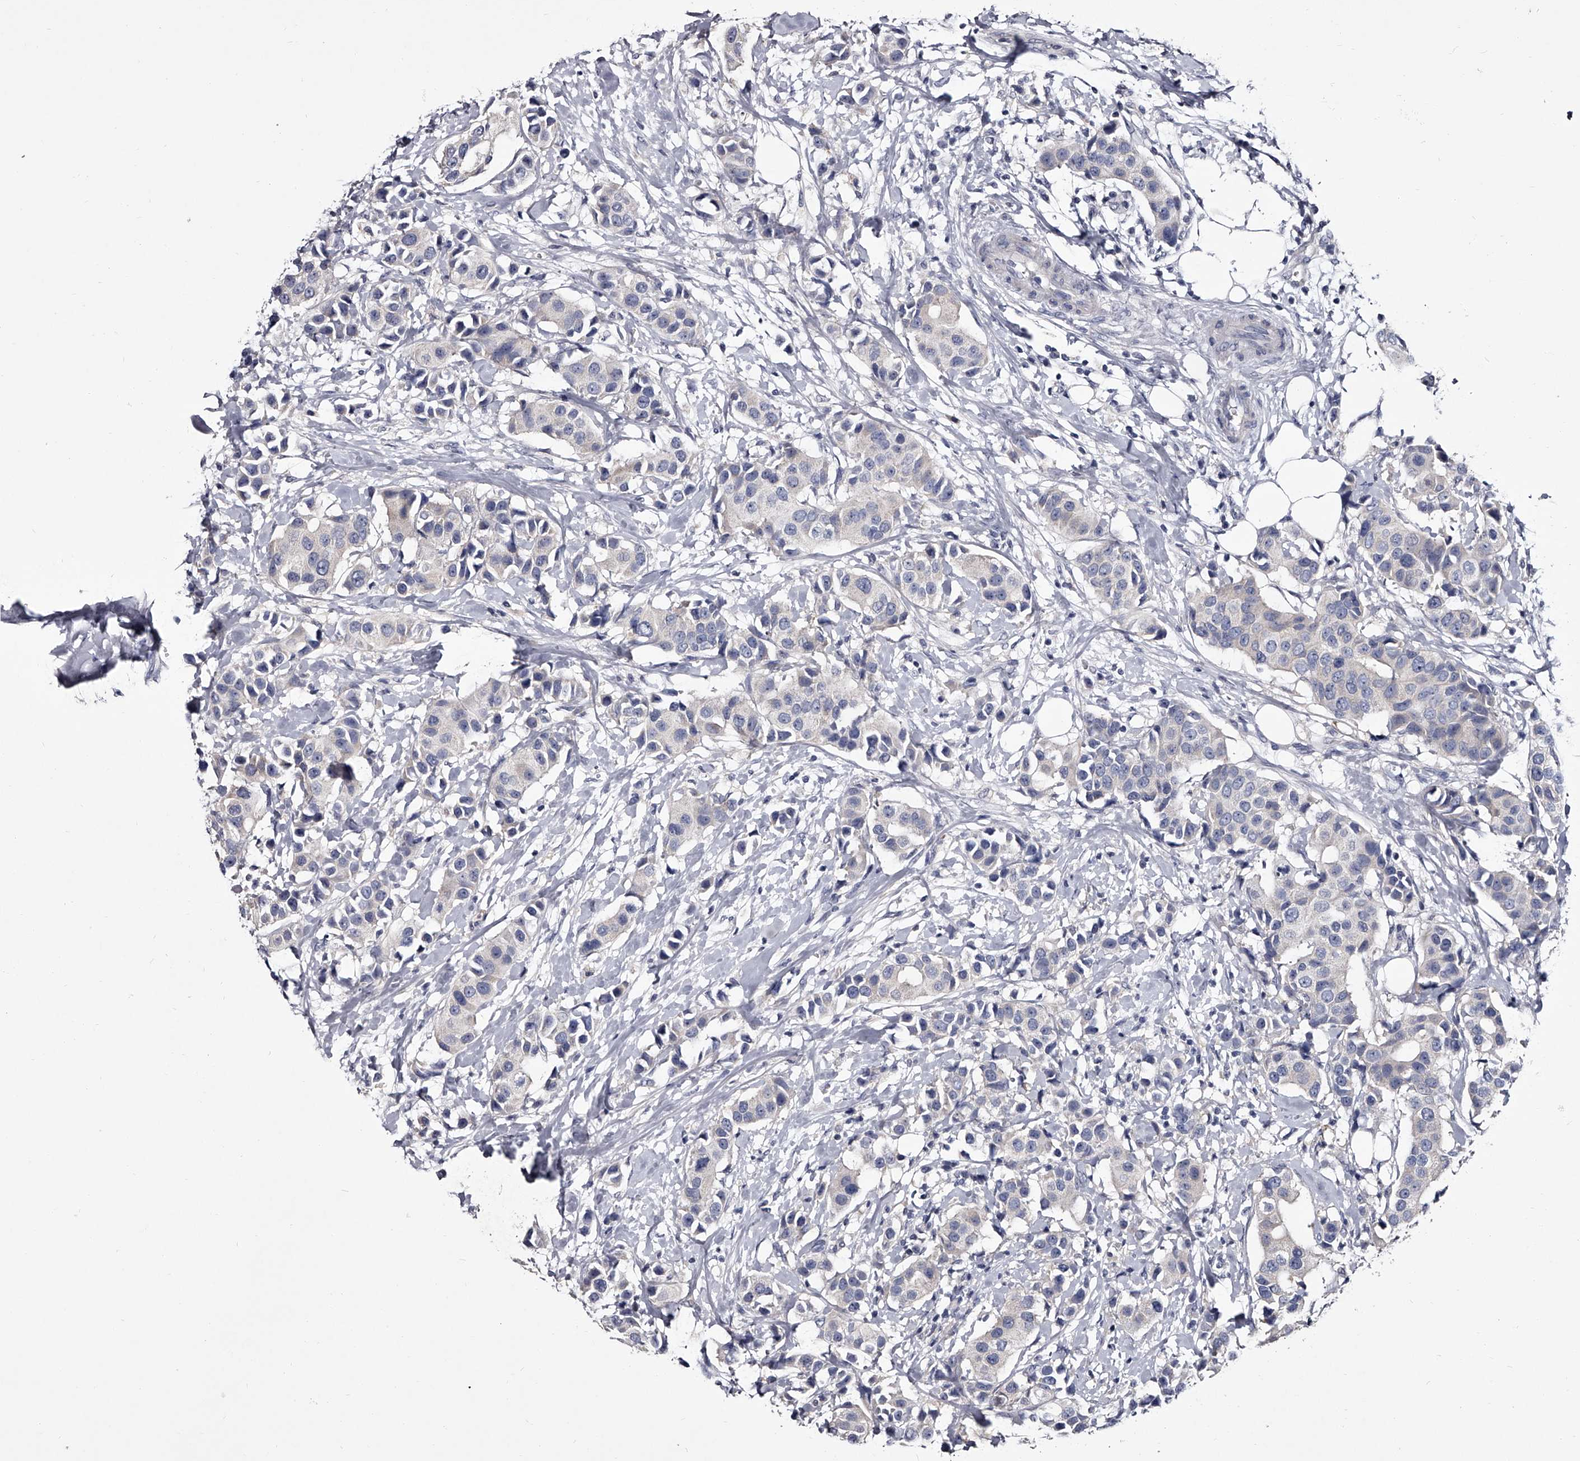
{"staining": {"intensity": "negative", "quantity": "none", "location": "none"}, "tissue": "breast cancer", "cell_type": "Tumor cells", "image_type": "cancer", "snomed": [{"axis": "morphology", "description": "Normal tissue, NOS"}, {"axis": "morphology", "description": "Duct carcinoma"}, {"axis": "topography", "description": "Breast"}], "caption": "A high-resolution micrograph shows IHC staining of breast cancer, which displays no significant staining in tumor cells.", "gene": "GAPVD1", "patient": {"sex": "female", "age": 39}}